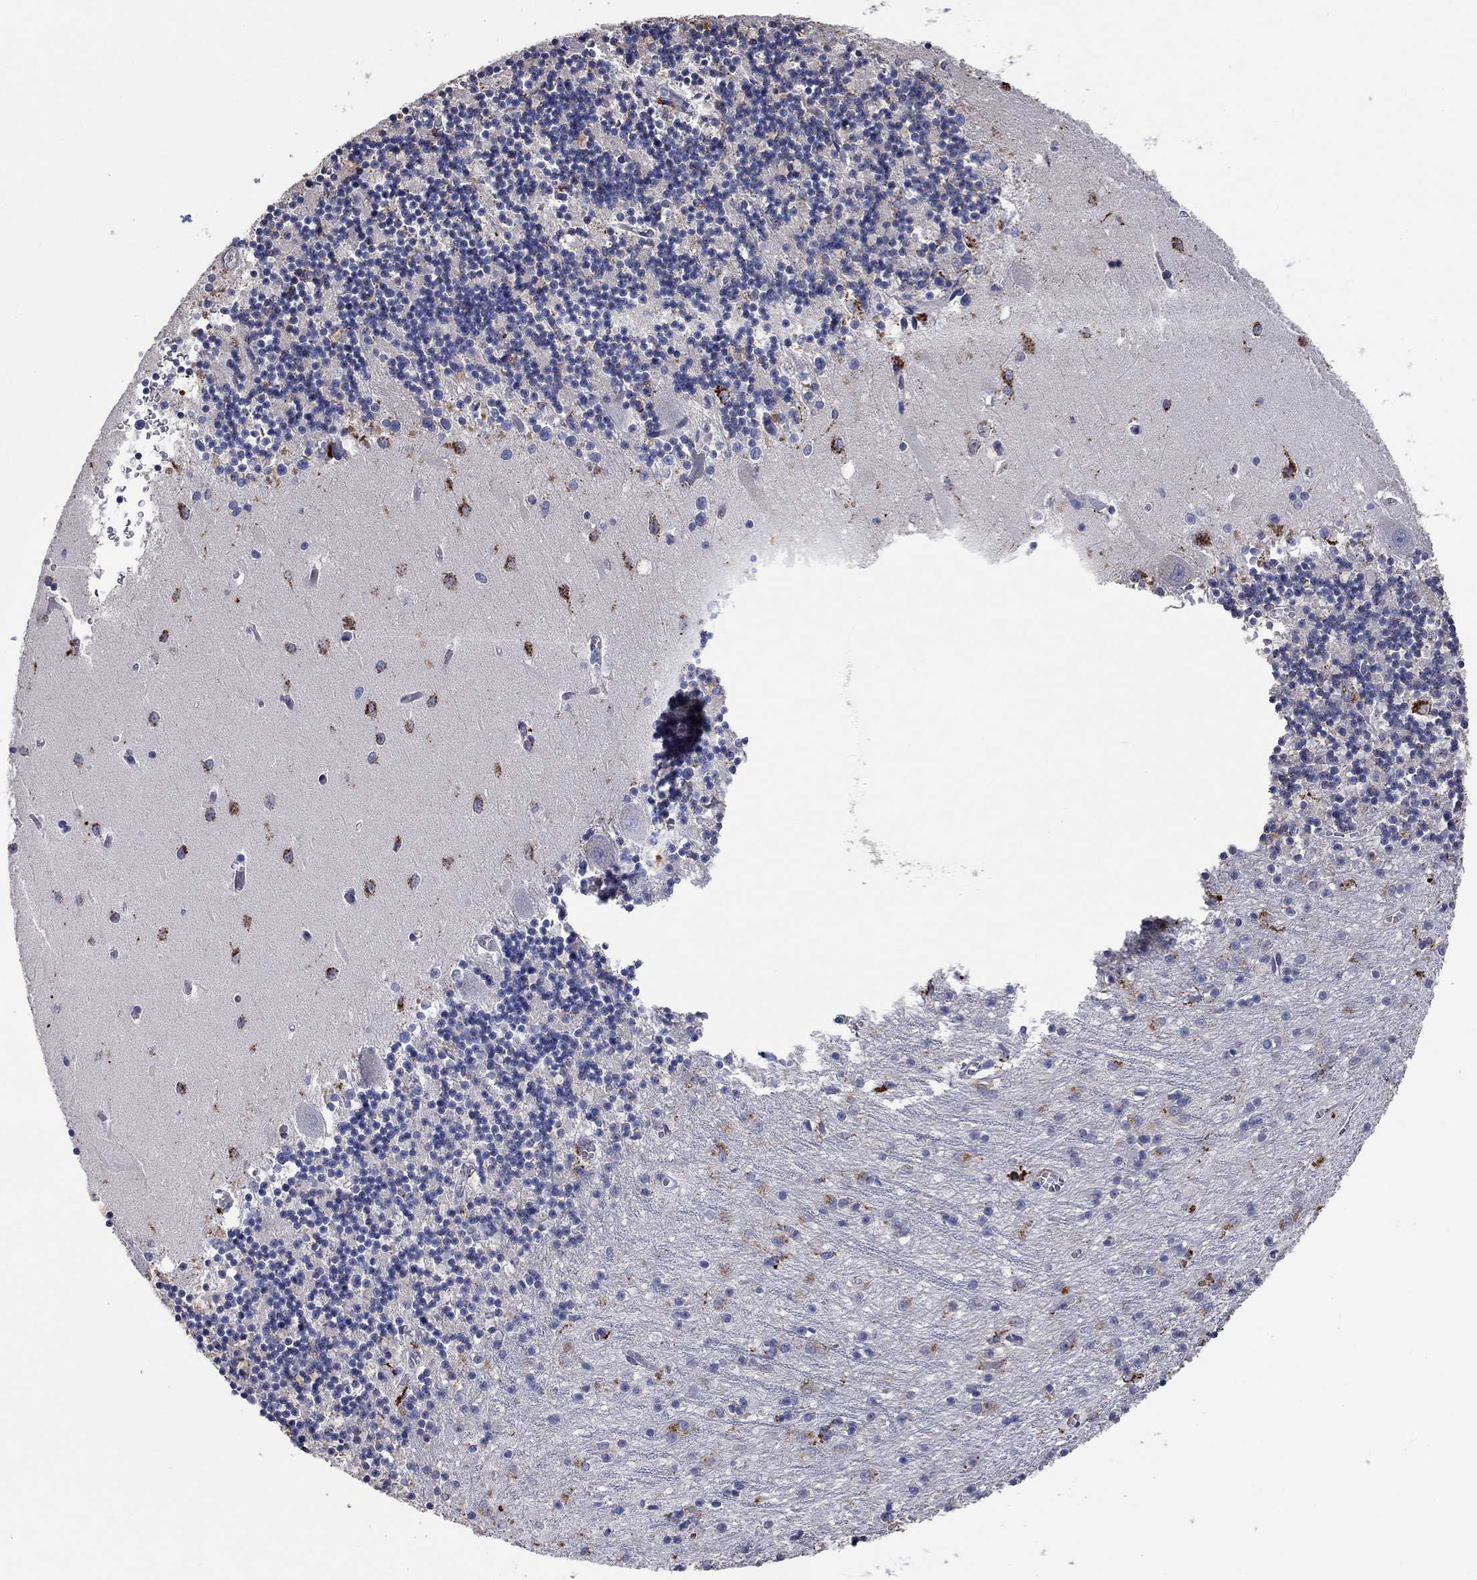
{"staining": {"intensity": "negative", "quantity": "none", "location": "none"}, "tissue": "cerebellum", "cell_type": "Cells in granular layer", "image_type": "normal", "snomed": [{"axis": "morphology", "description": "Normal tissue, NOS"}, {"axis": "topography", "description": "Cerebellum"}], "caption": "A histopathology image of cerebellum stained for a protein reveals no brown staining in cells in granular layer.", "gene": "CTSB", "patient": {"sex": "female", "age": 64}}